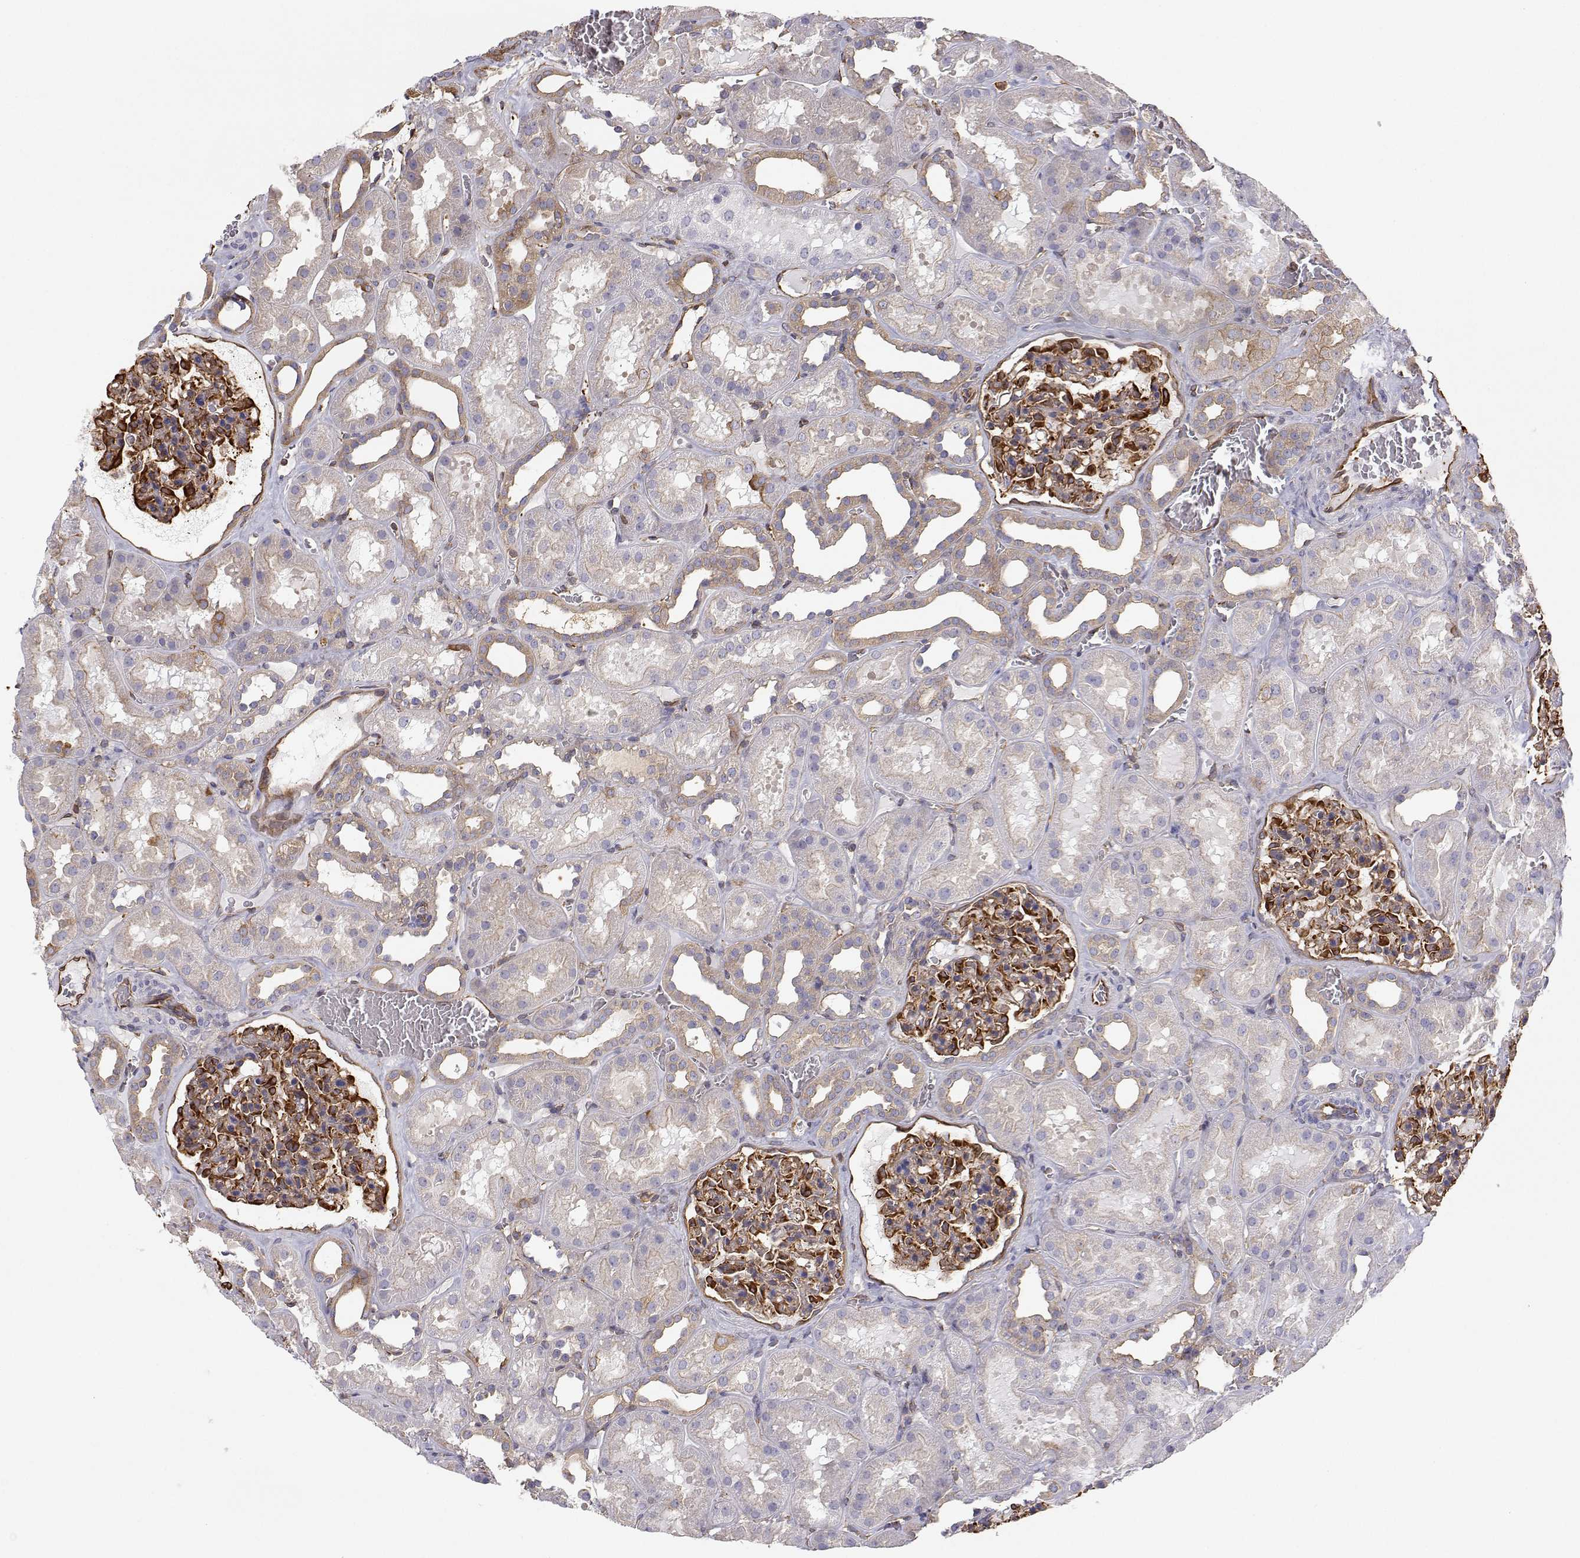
{"staining": {"intensity": "strong", "quantity": "<25%", "location": "cytoplasmic/membranous"}, "tissue": "kidney", "cell_type": "Cells in glomeruli", "image_type": "normal", "snomed": [{"axis": "morphology", "description": "Normal tissue, NOS"}, {"axis": "topography", "description": "Kidney"}], "caption": "Immunohistochemistry image of unremarkable kidney stained for a protein (brown), which displays medium levels of strong cytoplasmic/membranous staining in about <25% of cells in glomeruli.", "gene": "MYH9", "patient": {"sex": "female", "age": 41}}